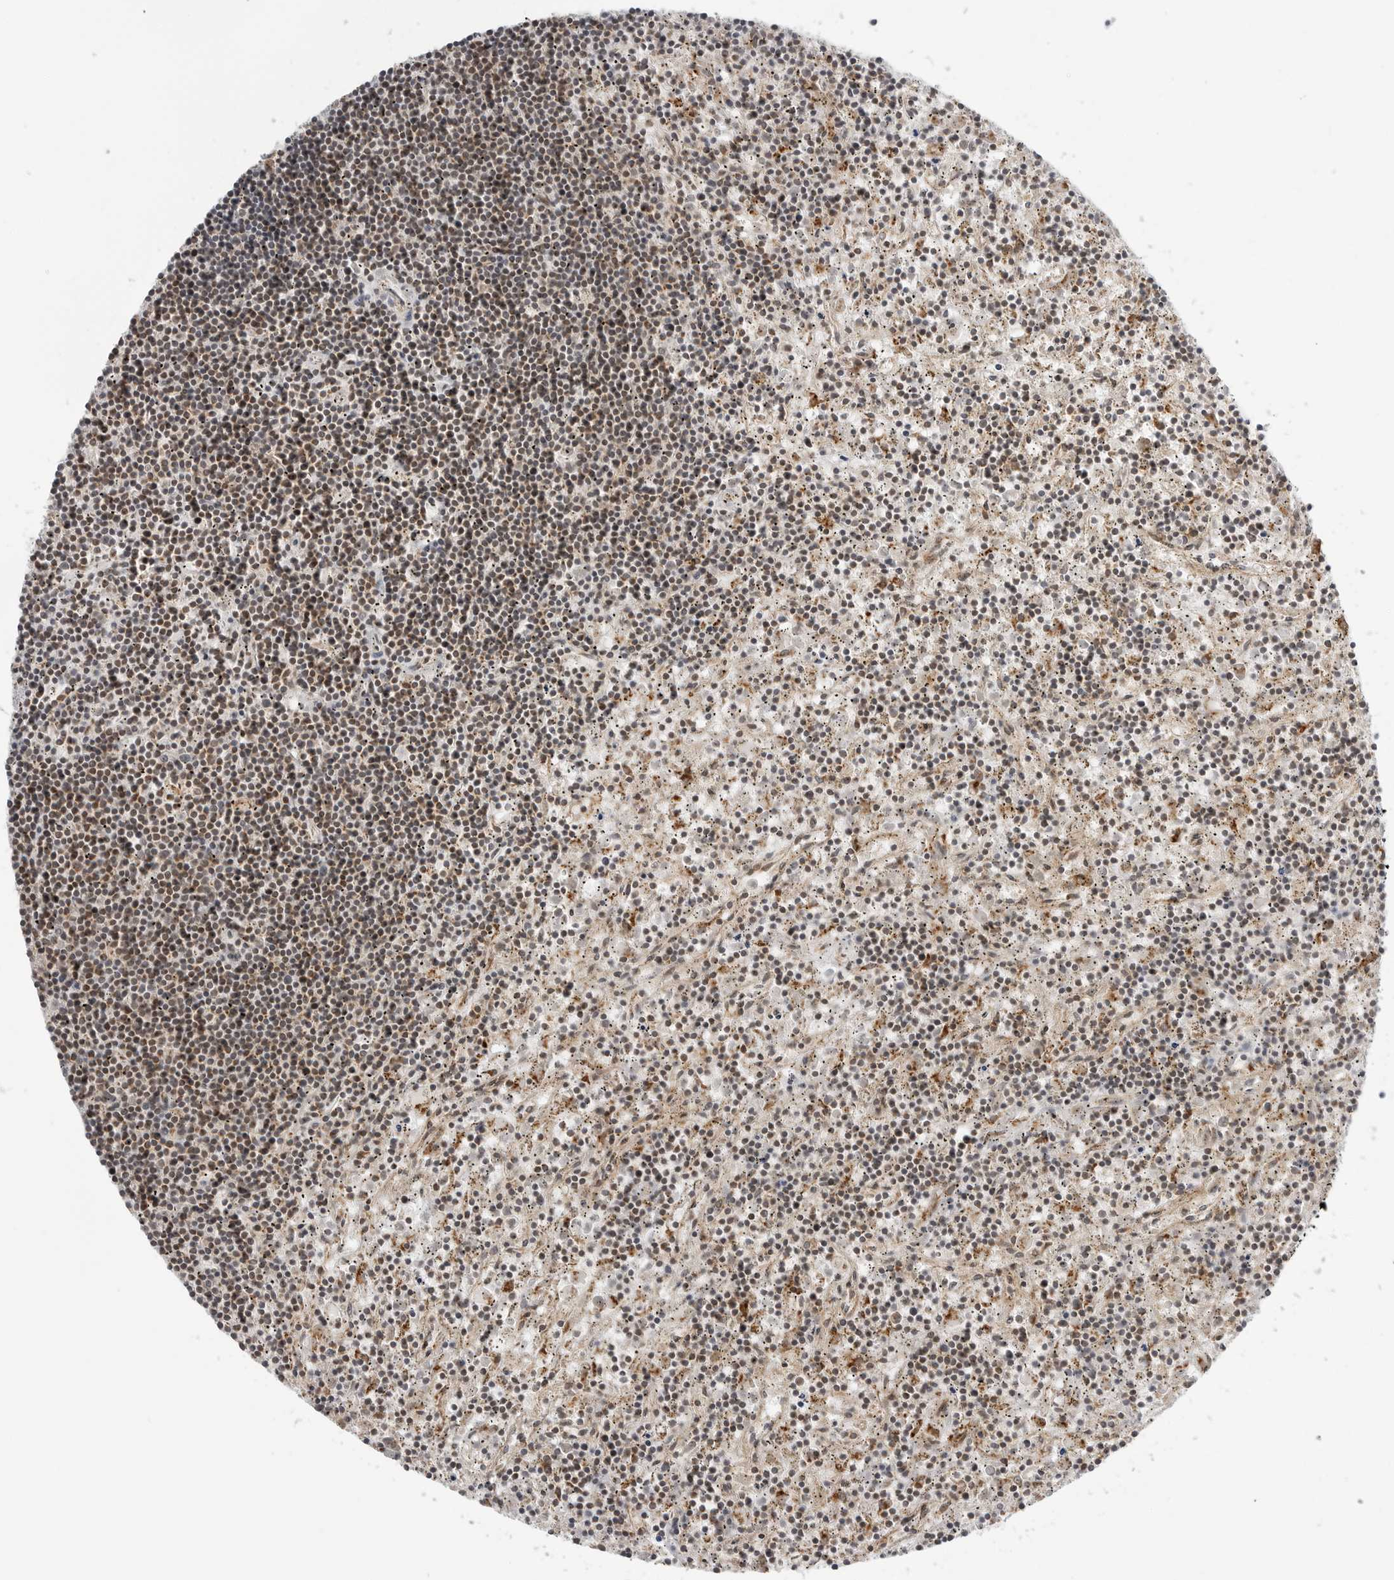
{"staining": {"intensity": "negative", "quantity": "none", "location": "none"}, "tissue": "lymphoma", "cell_type": "Tumor cells", "image_type": "cancer", "snomed": [{"axis": "morphology", "description": "Malignant lymphoma, non-Hodgkin's type, Low grade"}, {"axis": "topography", "description": "Spleen"}], "caption": "This photomicrograph is of low-grade malignant lymphoma, non-Hodgkin's type stained with immunohistochemistry to label a protein in brown with the nuclei are counter-stained blue. There is no staining in tumor cells.", "gene": "PEX2", "patient": {"sex": "male", "age": 76}}